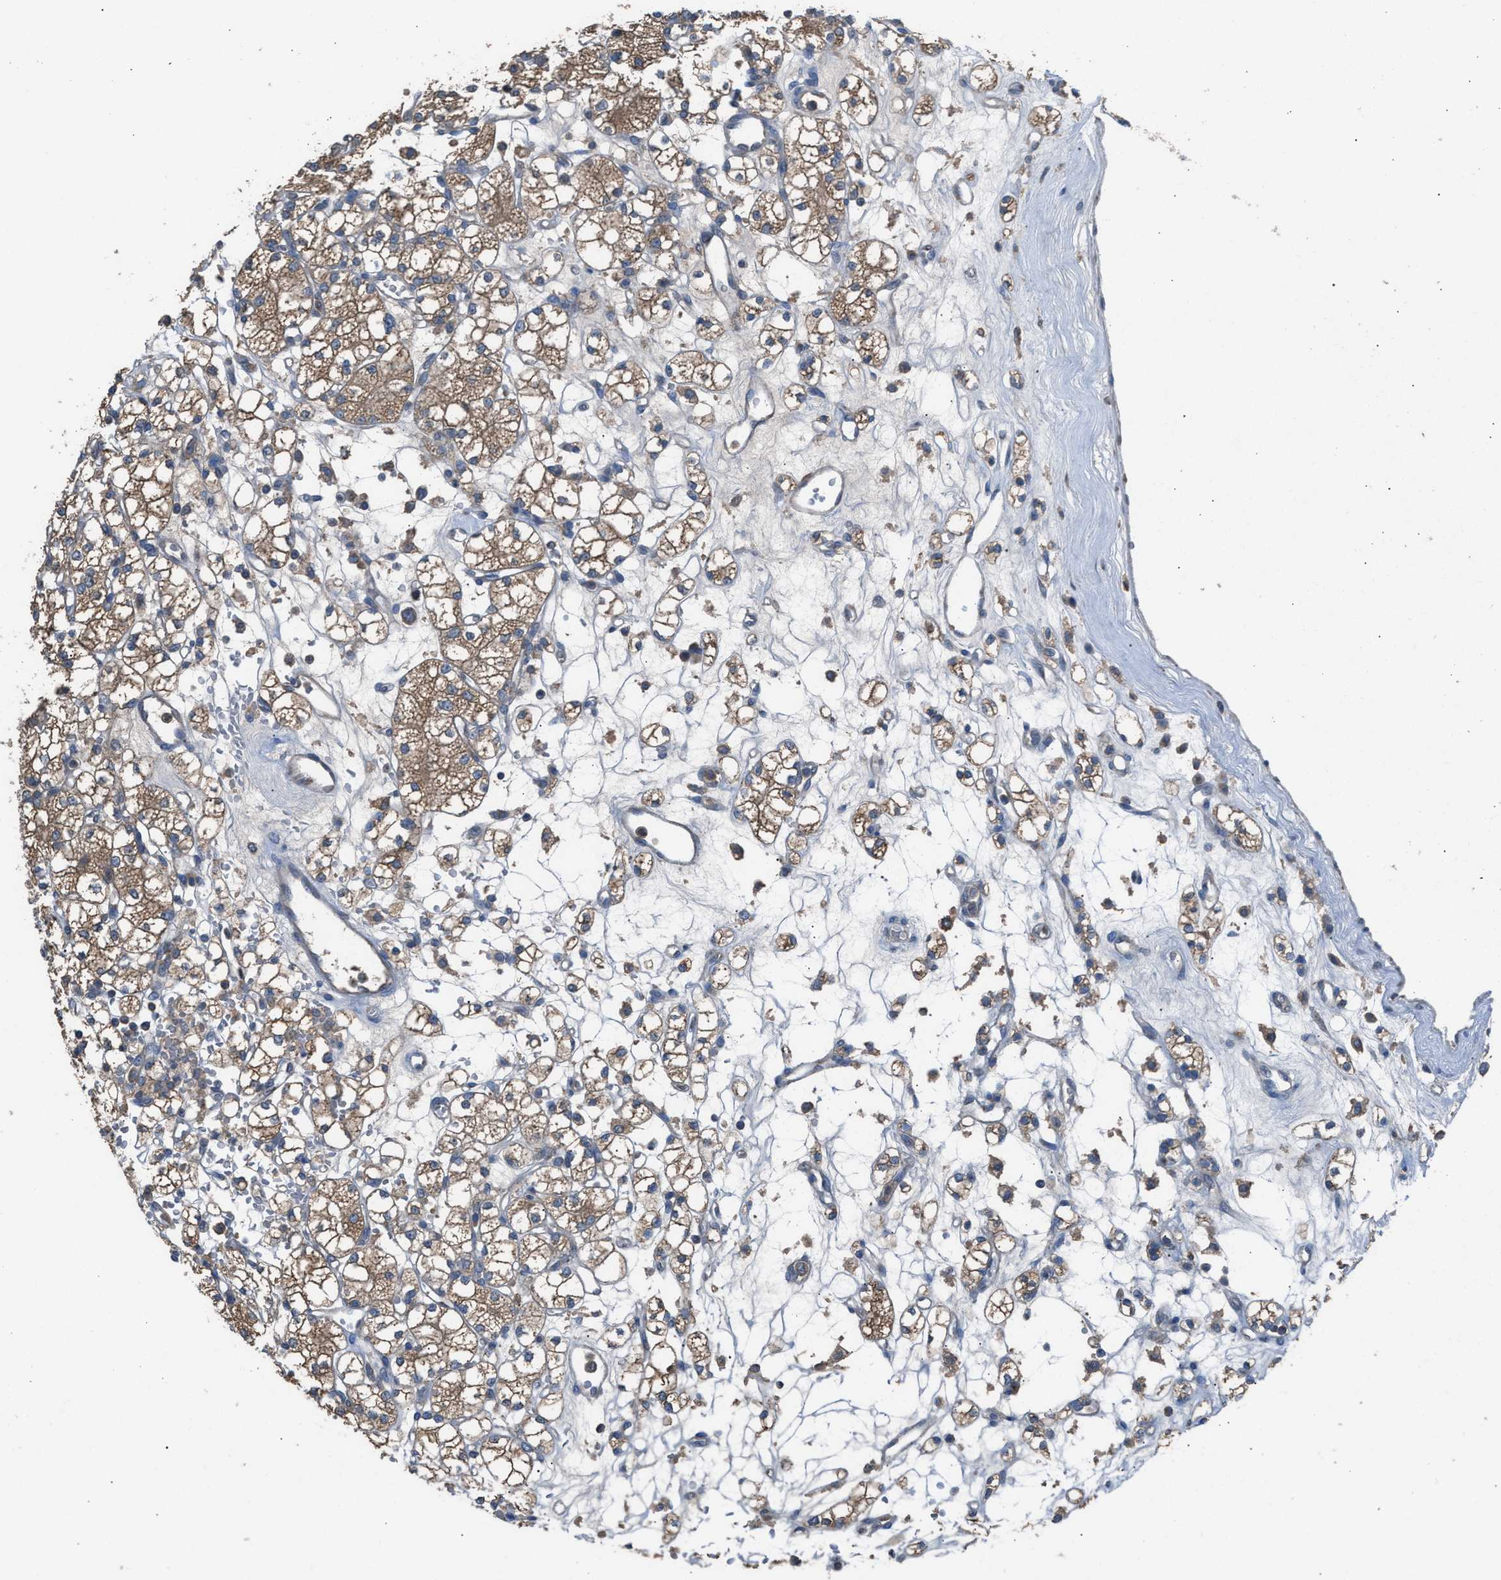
{"staining": {"intensity": "weak", "quantity": ">75%", "location": "cytoplasmic/membranous"}, "tissue": "renal cancer", "cell_type": "Tumor cells", "image_type": "cancer", "snomed": [{"axis": "morphology", "description": "Adenocarcinoma, NOS"}, {"axis": "topography", "description": "Kidney"}], "caption": "High-power microscopy captured an immunohistochemistry photomicrograph of renal cancer, revealing weak cytoplasmic/membranous positivity in about >75% of tumor cells. (Brightfield microscopy of DAB IHC at high magnification).", "gene": "TPK1", "patient": {"sex": "male", "age": 77}}